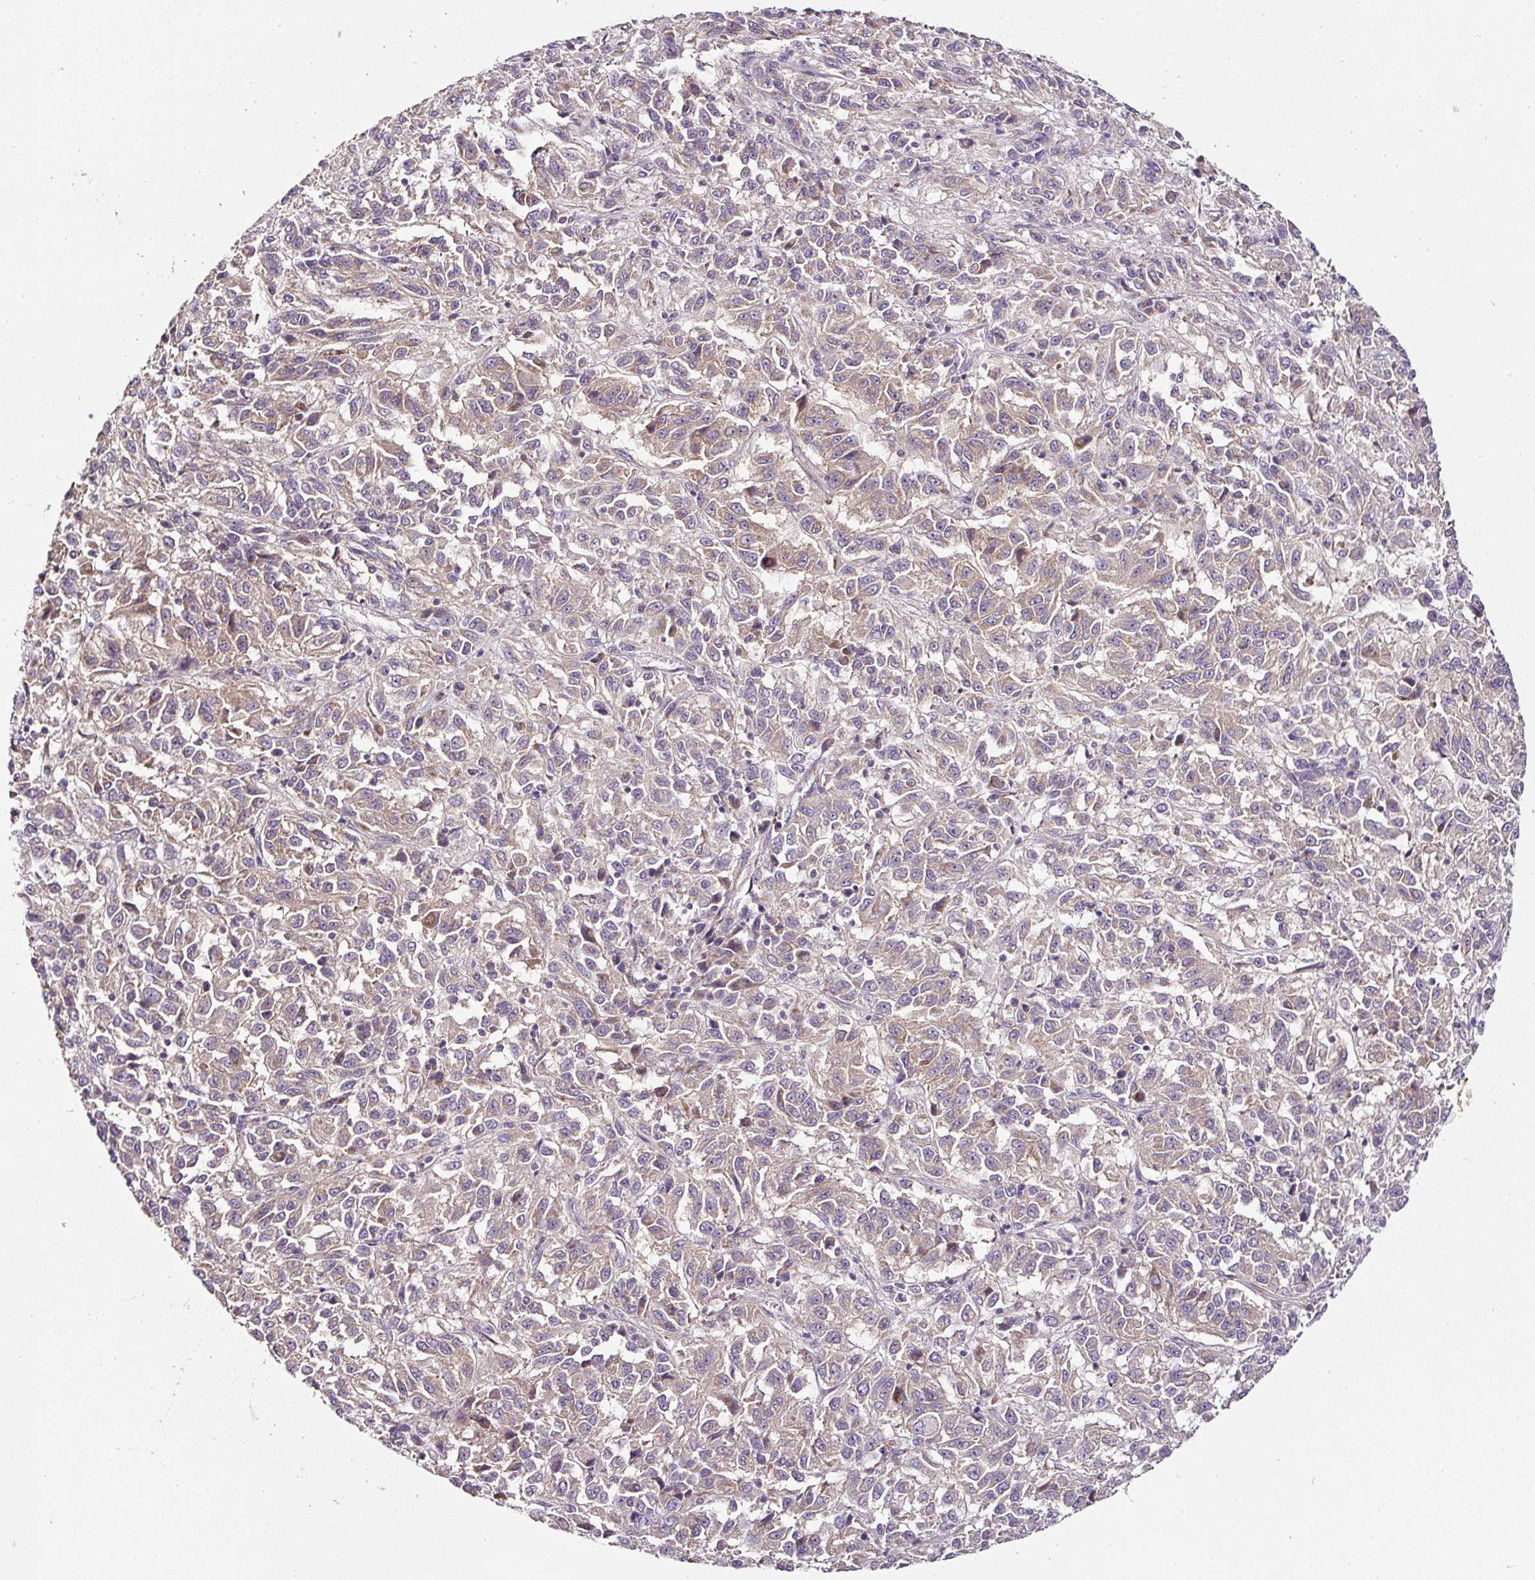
{"staining": {"intensity": "weak", "quantity": "25%-75%", "location": "cytoplasmic/membranous"}, "tissue": "melanoma", "cell_type": "Tumor cells", "image_type": "cancer", "snomed": [{"axis": "morphology", "description": "Malignant melanoma, Metastatic site"}, {"axis": "topography", "description": "Lung"}], "caption": "The immunohistochemical stain labels weak cytoplasmic/membranous expression in tumor cells of malignant melanoma (metastatic site) tissue.", "gene": "HPS4", "patient": {"sex": "male", "age": 64}}